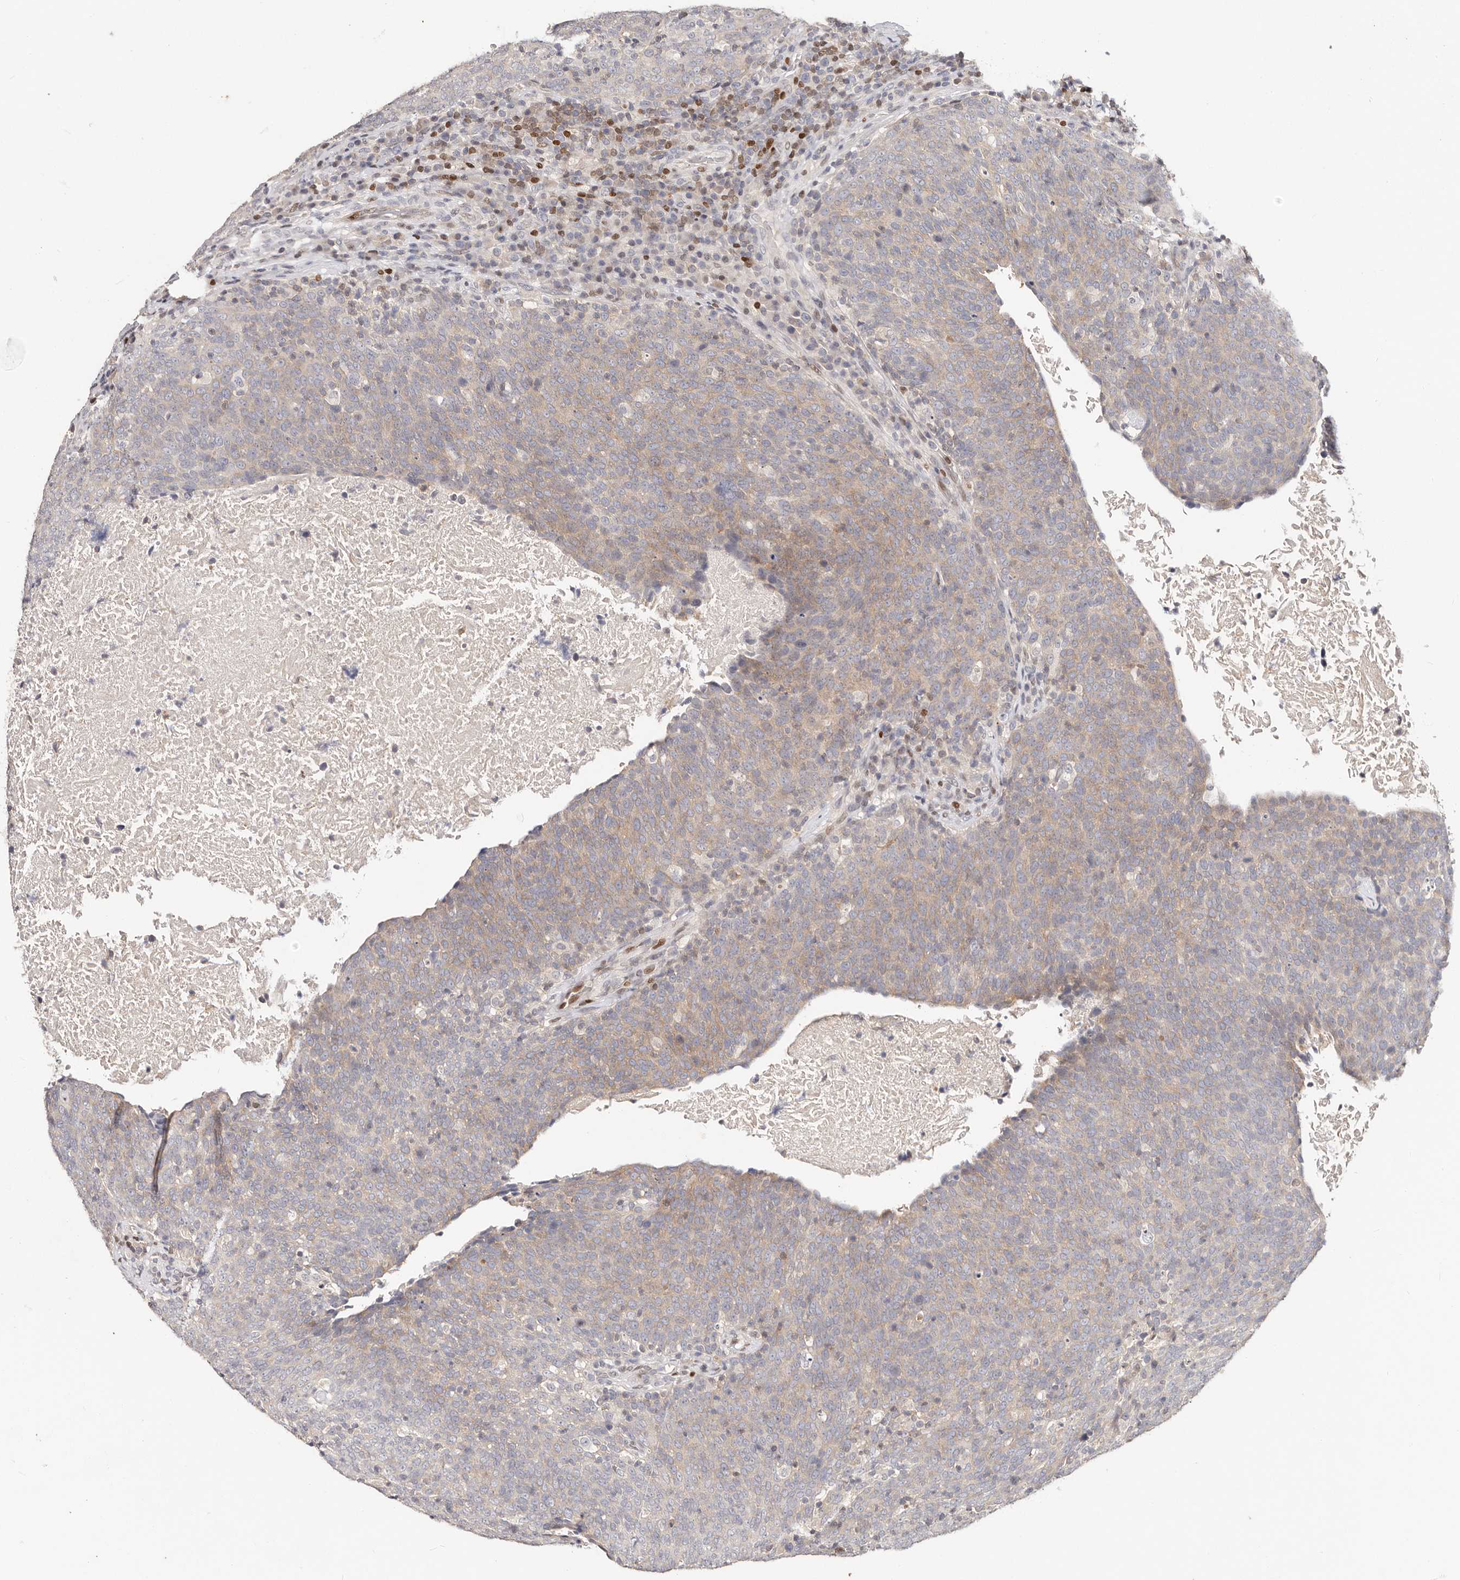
{"staining": {"intensity": "weak", "quantity": ">75%", "location": "cytoplasmic/membranous"}, "tissue": "head and neck cancer", "cell_type": "Tumor cells", "image_type": "cancer", "snomed": [{"axis": "morphology", "description": "Squamous cell carcinoma, NOS"}, {"axis": "morphology", "description": "Squamous cell carcinoma, metastatic, NOS"}, {"axis": "topography", "description": "Lymph node"}, {"axis": "topography", "description": "Head-Neck"}], "caption": "The histopathology image exhibits a brown stain indicating the presence of a protein in the cytoplasmic/membranous of tumor cells in squamous cell carcinoma (head and neck). Ihc stains the protein of interest in brown and the nuclei are stained blue.", "gene": "IQGAP3", "patient": {"sex": "male", "age": 62}}